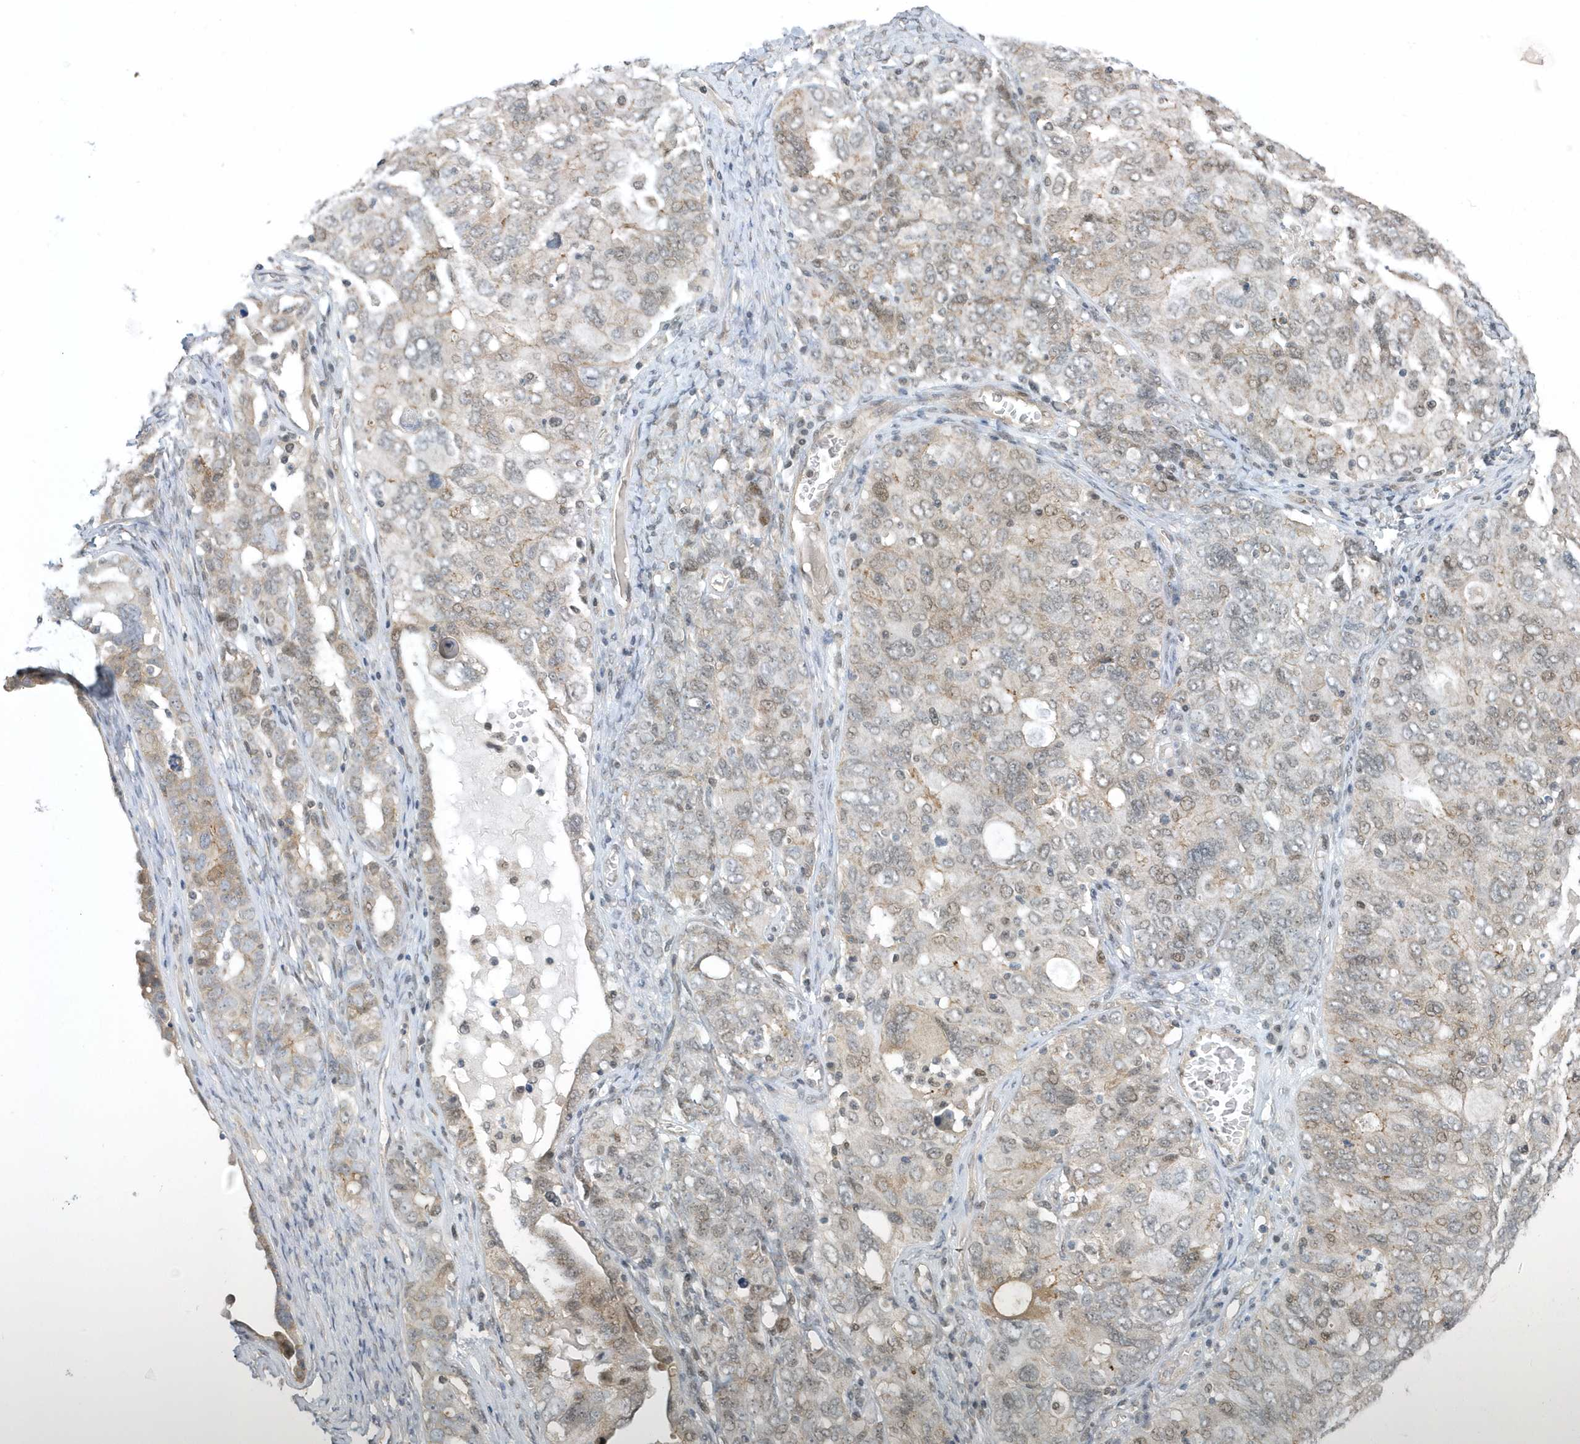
{"staining": {"intensity": "weak", "quantity": "<25%", "location": "cytoplasmic/membranous,nuclear"}, "tissue": "ovarian cancer", "cell_type": "Tumor cells", "image_type": "cancer", "snomed": [{"axis": "morphology", "description": "Carcinoma, endometroid"}, {"axis": "topography", "description": "Ovary"}], "caption": "DAB immunohistochemical staining of human ovarian endometroid carcinoma demonstrates no significant staining in tumor cells.", "gene": "USP53", "patient": {"sex": "female", "age": 62}}